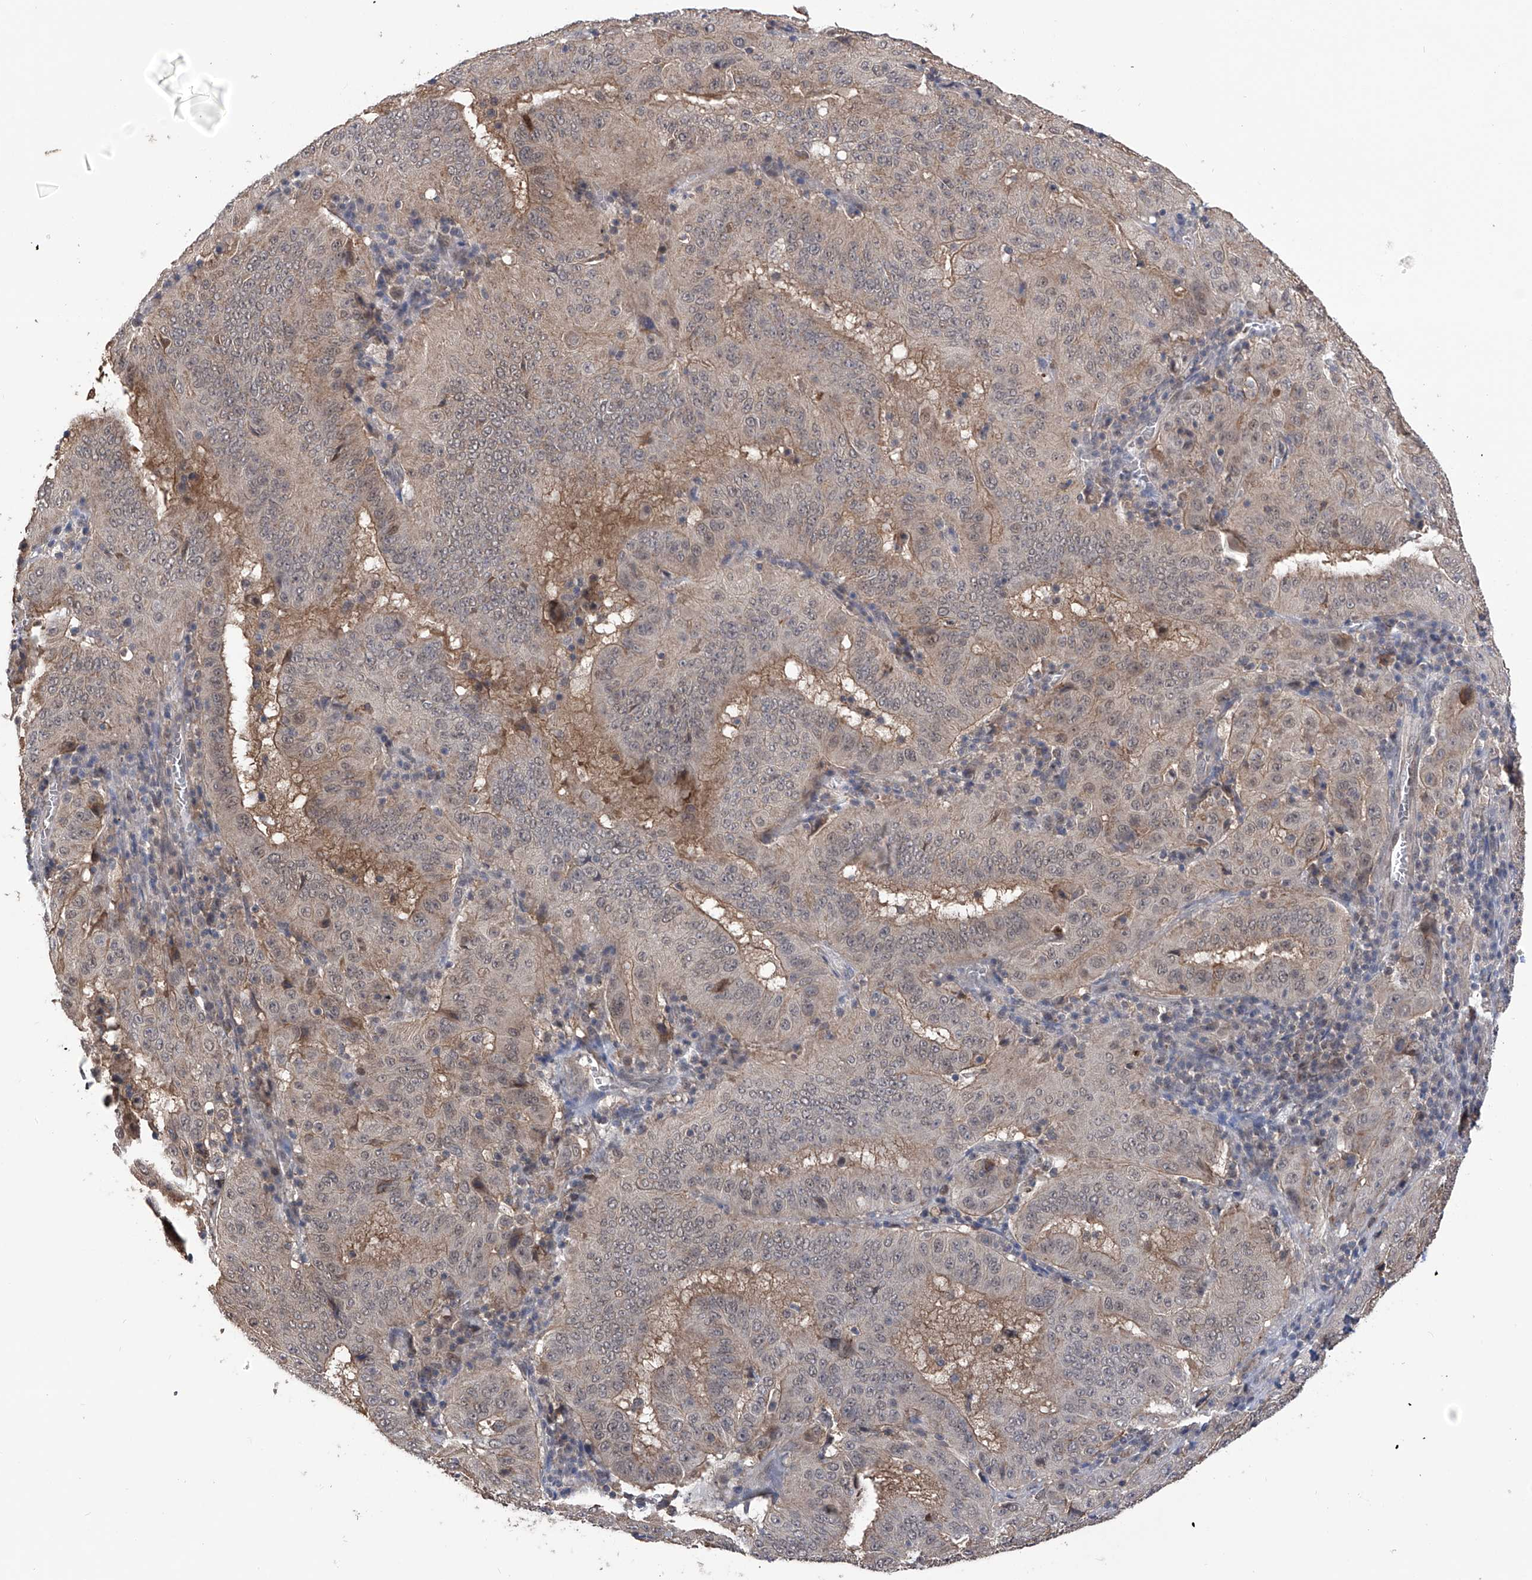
{"staining": {"intensity": "weak", "quantity": "25%-75%", "location": "cytoplasmic/membranous"}, "tissue": "pancreatic cancer", "cell_type": "Tumor cells", "image_type": "cancer", "snomed": [{"axis": "morphology", "description": "Adenocarcinoma, NOS"}, {"axis": "topography", "description": "Pancreas"}], "caption": "Weak cytoplasmic/membranous protein positivity is present in approximately 25%-75% of tumor cells in adenocarcinoma (pancreatic).", "gene": "LYSMD4", "patient": {"sex": "male", "age": 63}}